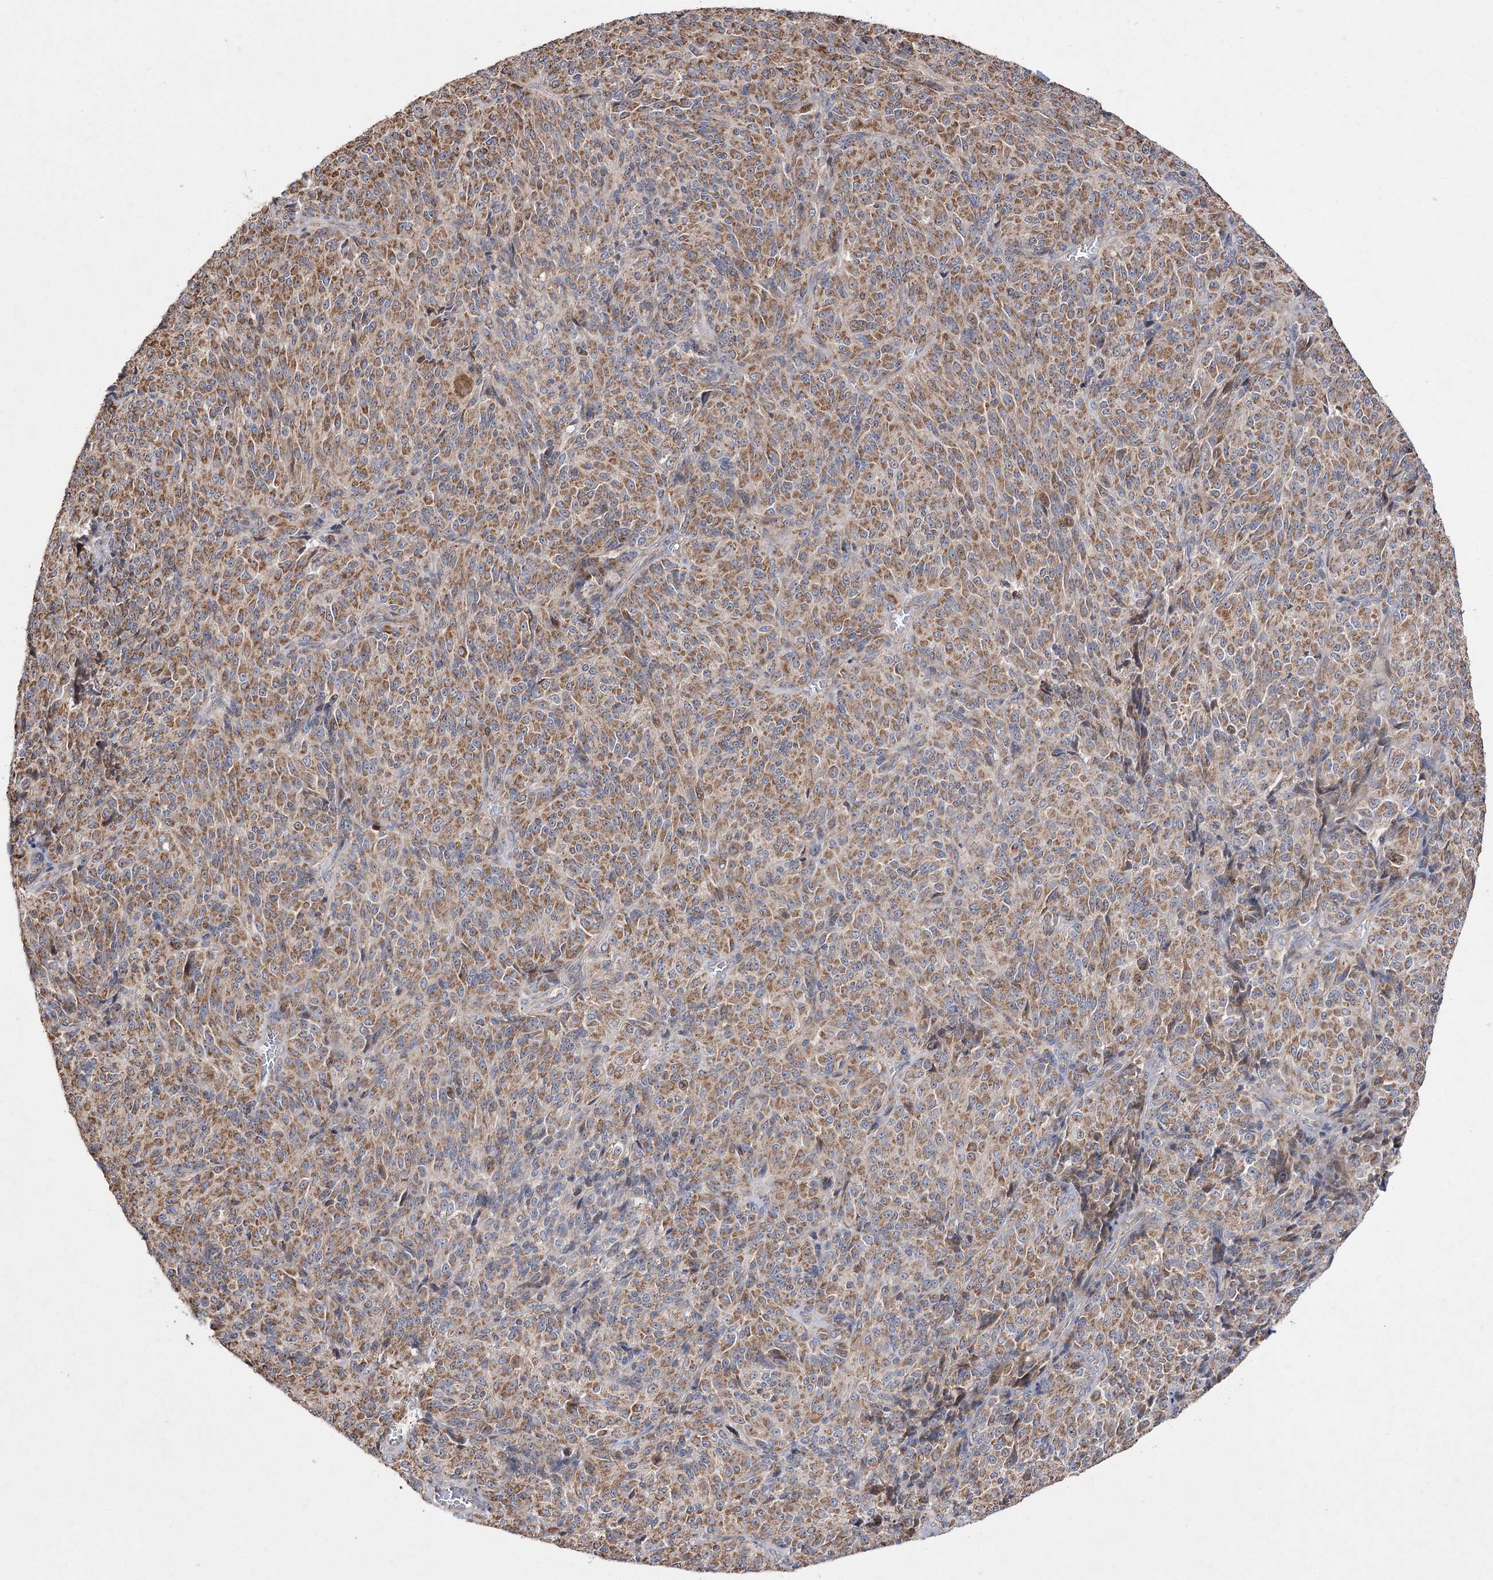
{"staining": {"intensity": "moderate", "quantity": ">75%", "location": "cytoplasmic/membranous"}, "tissue": "melanoma", "cell_type": "Tumor cells", "image_type": "cancer", "snomed": [{"axis": "morphology", "description": "Malignant melanoma, Metastatic site"}, {"axis": "topography", "description": "Brain"}], "caption": "A high-resolution photomicrograph shows IHC staining of melanoma, which reveals moderate cytoplasmic/membranous expression in approximately >75% of tumor cells.", "gene": "FANCL", "patient": {"sex": "female", "age": 56}}